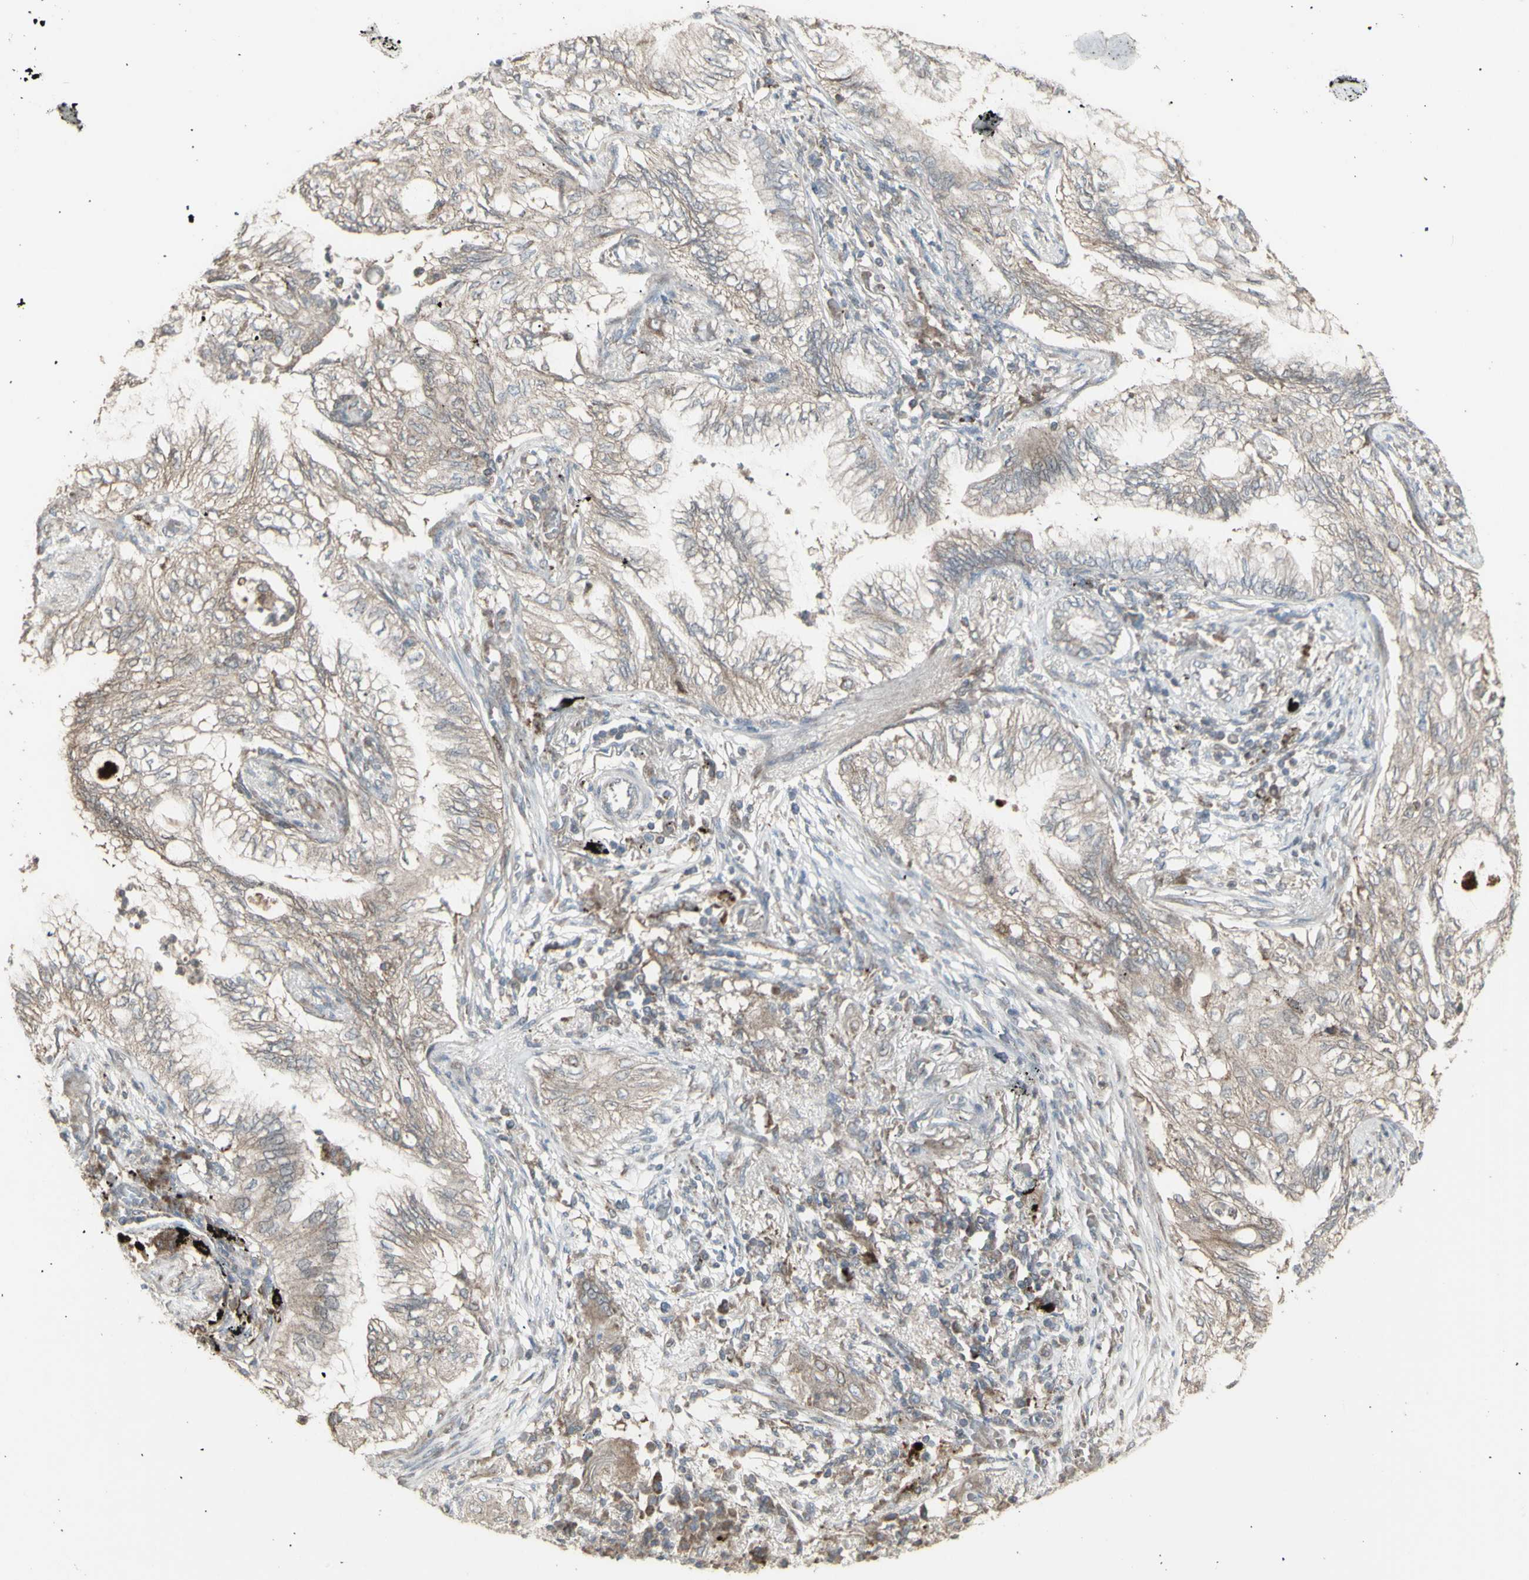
{"staining": {"intensity": "moderate", "quantity": ">75%", "location": "cytoplasmic/membranous"}, "tissue": "lung cancer", "cell_type": "Tumor cells", "image_type": "cancer", "snomed": [{"axis": "morphology", "description": "Normal tissue, NOS"}, {"axis": "morphology", "description": "Adenocarcinoma, NOS"}, {"axis": "topography", "description": "Bronchus"}, {"axis": "topography", "description": "Lung"}], "caption": "About >75% of tumor cells in human lung cancer exhibit moderate cytoplasmic/membranous protein expression as visualized by brown immunohistochemical staining.", "gene": "RNASEL", "patient": {"sex": "female", "age": 70}}